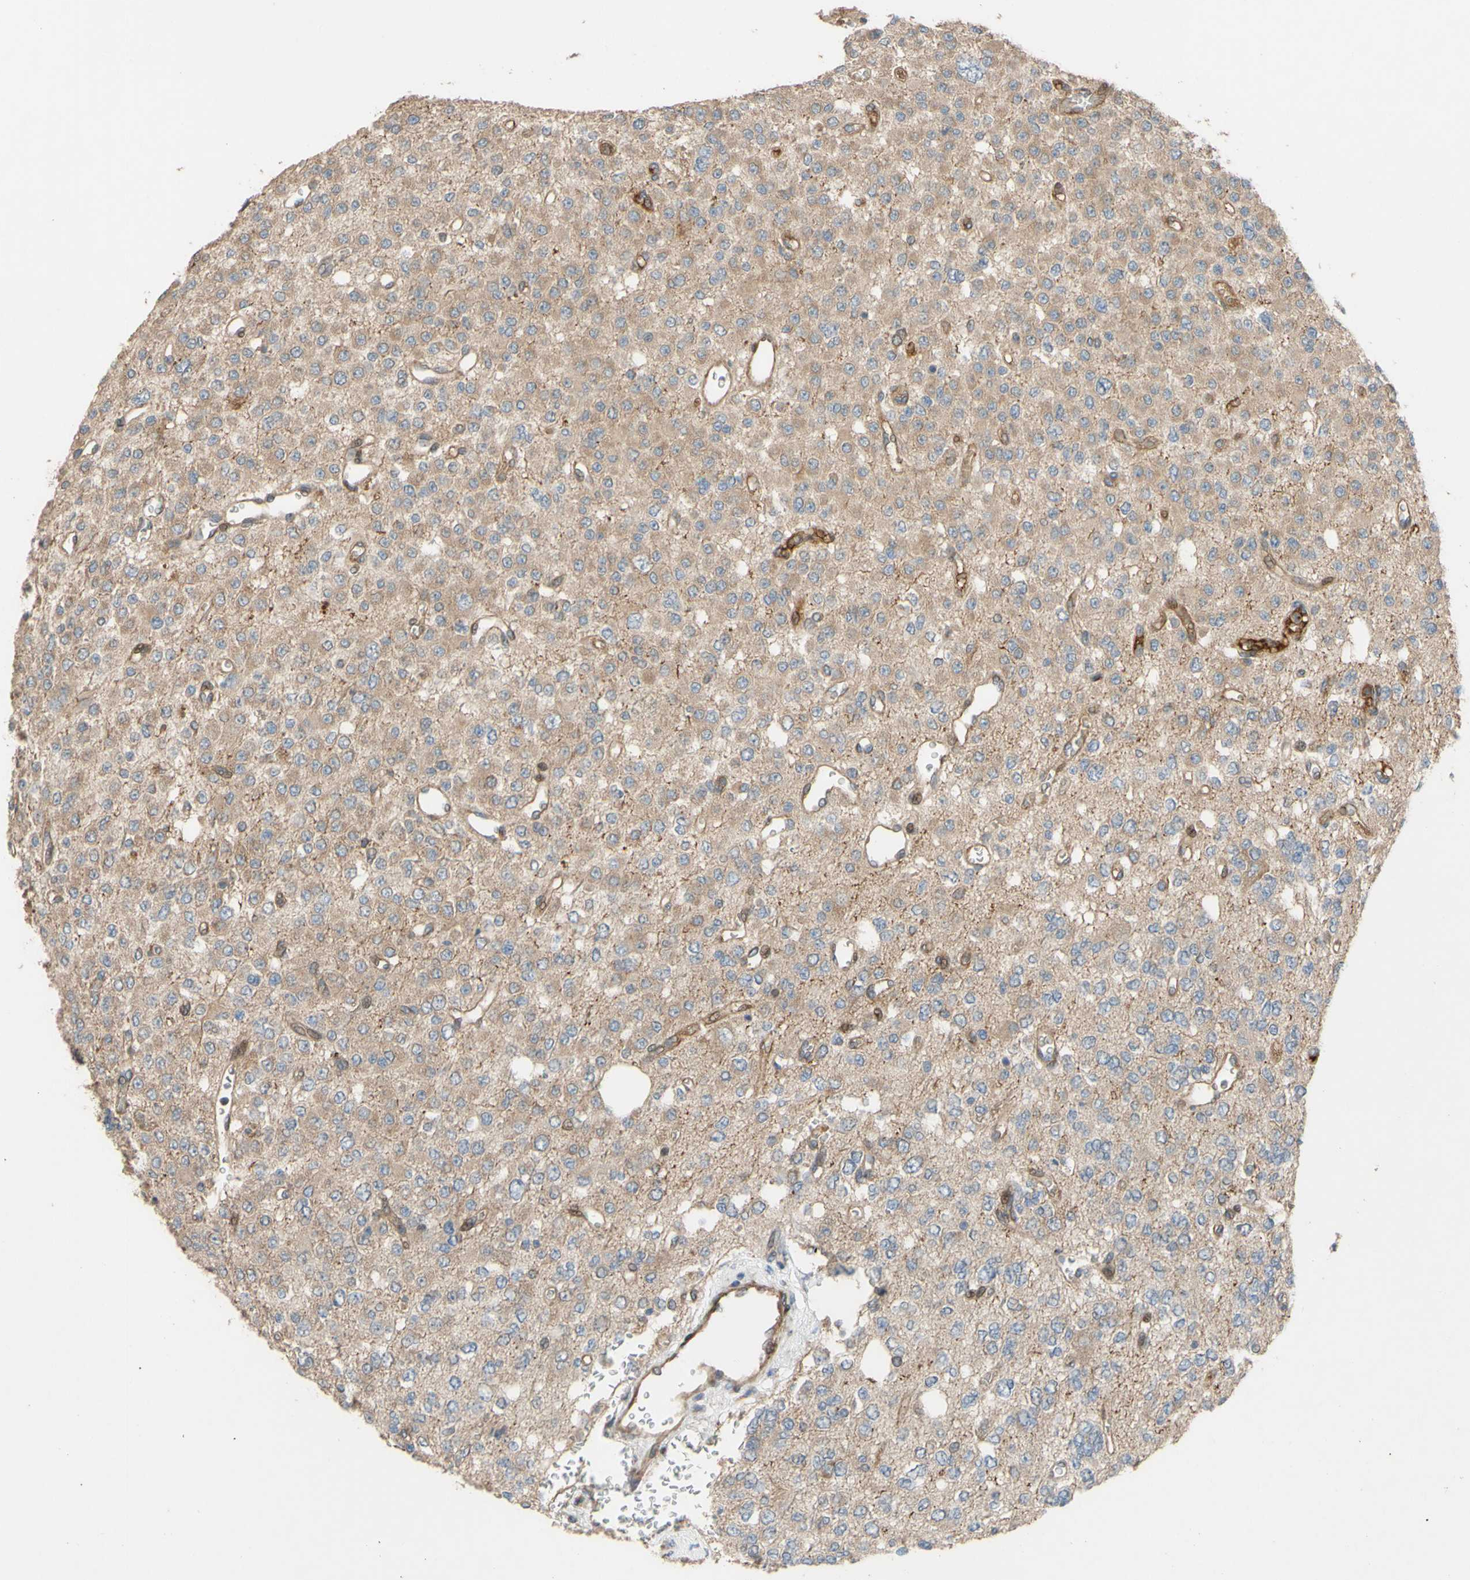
{"staining": {"intensity": "weak", "quantity": "25%-75%", "location": "cytoplasmic/membranous"}, "tissue": "glioma", "cell_type": "Tumor cells", "image_type": "cancer", "snomed": [{"axis": "morphology", "description": "Glioma, malignant, Low grade"}, {"axis": "topography", "description": "Brain"}], "caption": "Brown immunohistochemical staining in glioma shows weak cytoplasmic/membranous staining in approximately 25%-75% of tumor cells.", "gene": "SPTLC1", "patient": {"sex": "male", "age": 38}}